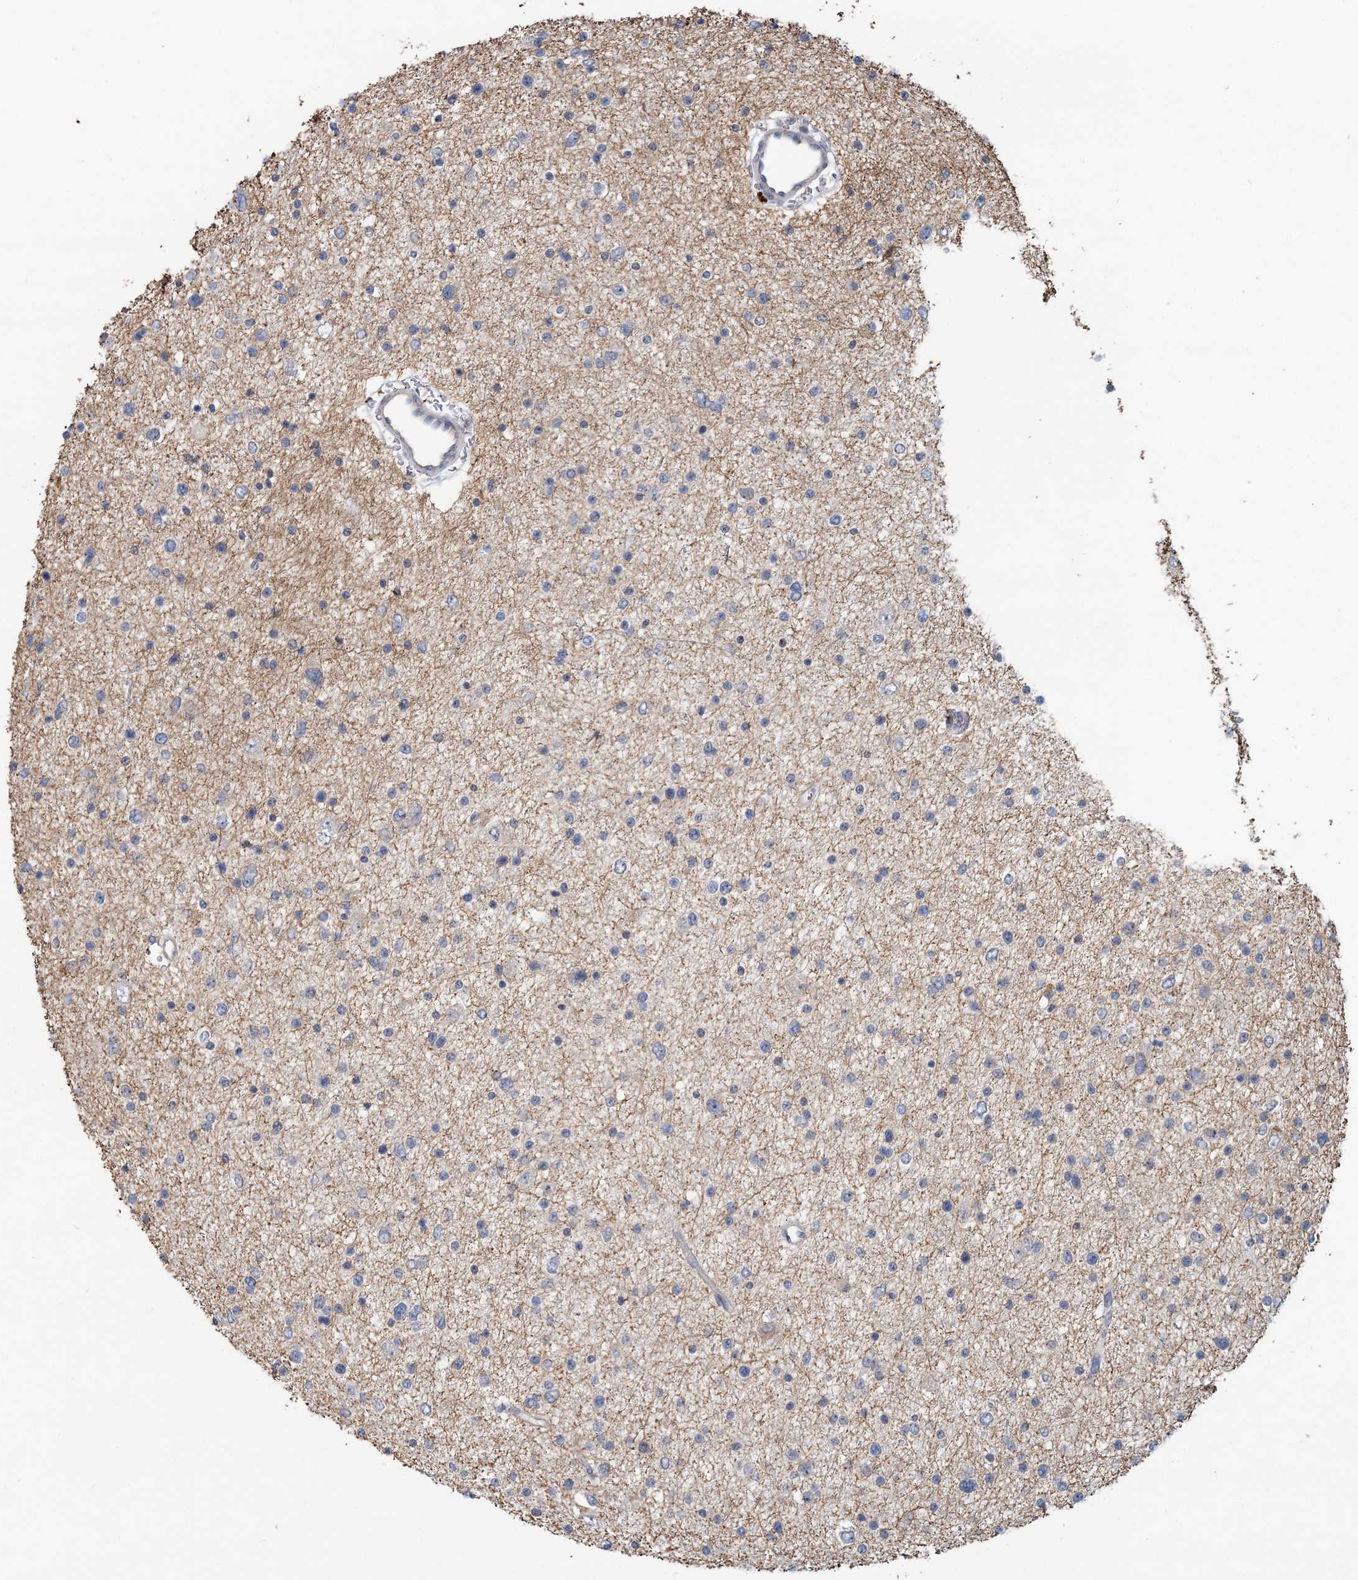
{"staining": {"intensity": "negative", "quantity": "none", "location": "none"}, "tissue": "glioma", "cell_type": "Tumor cells", "image_type": "cancer", "snomed": [{"axis": "morphology", "description": "Glioma, malignant, Low grade"}, {"axis": "topography", "description": "Brain"}], "caption": "Protein analysis of malignant glioma (low-grade) reveals no significant expression in tumor cells.", "gene": "RNF25", "patient": {"sex": "female", "age": 37}}